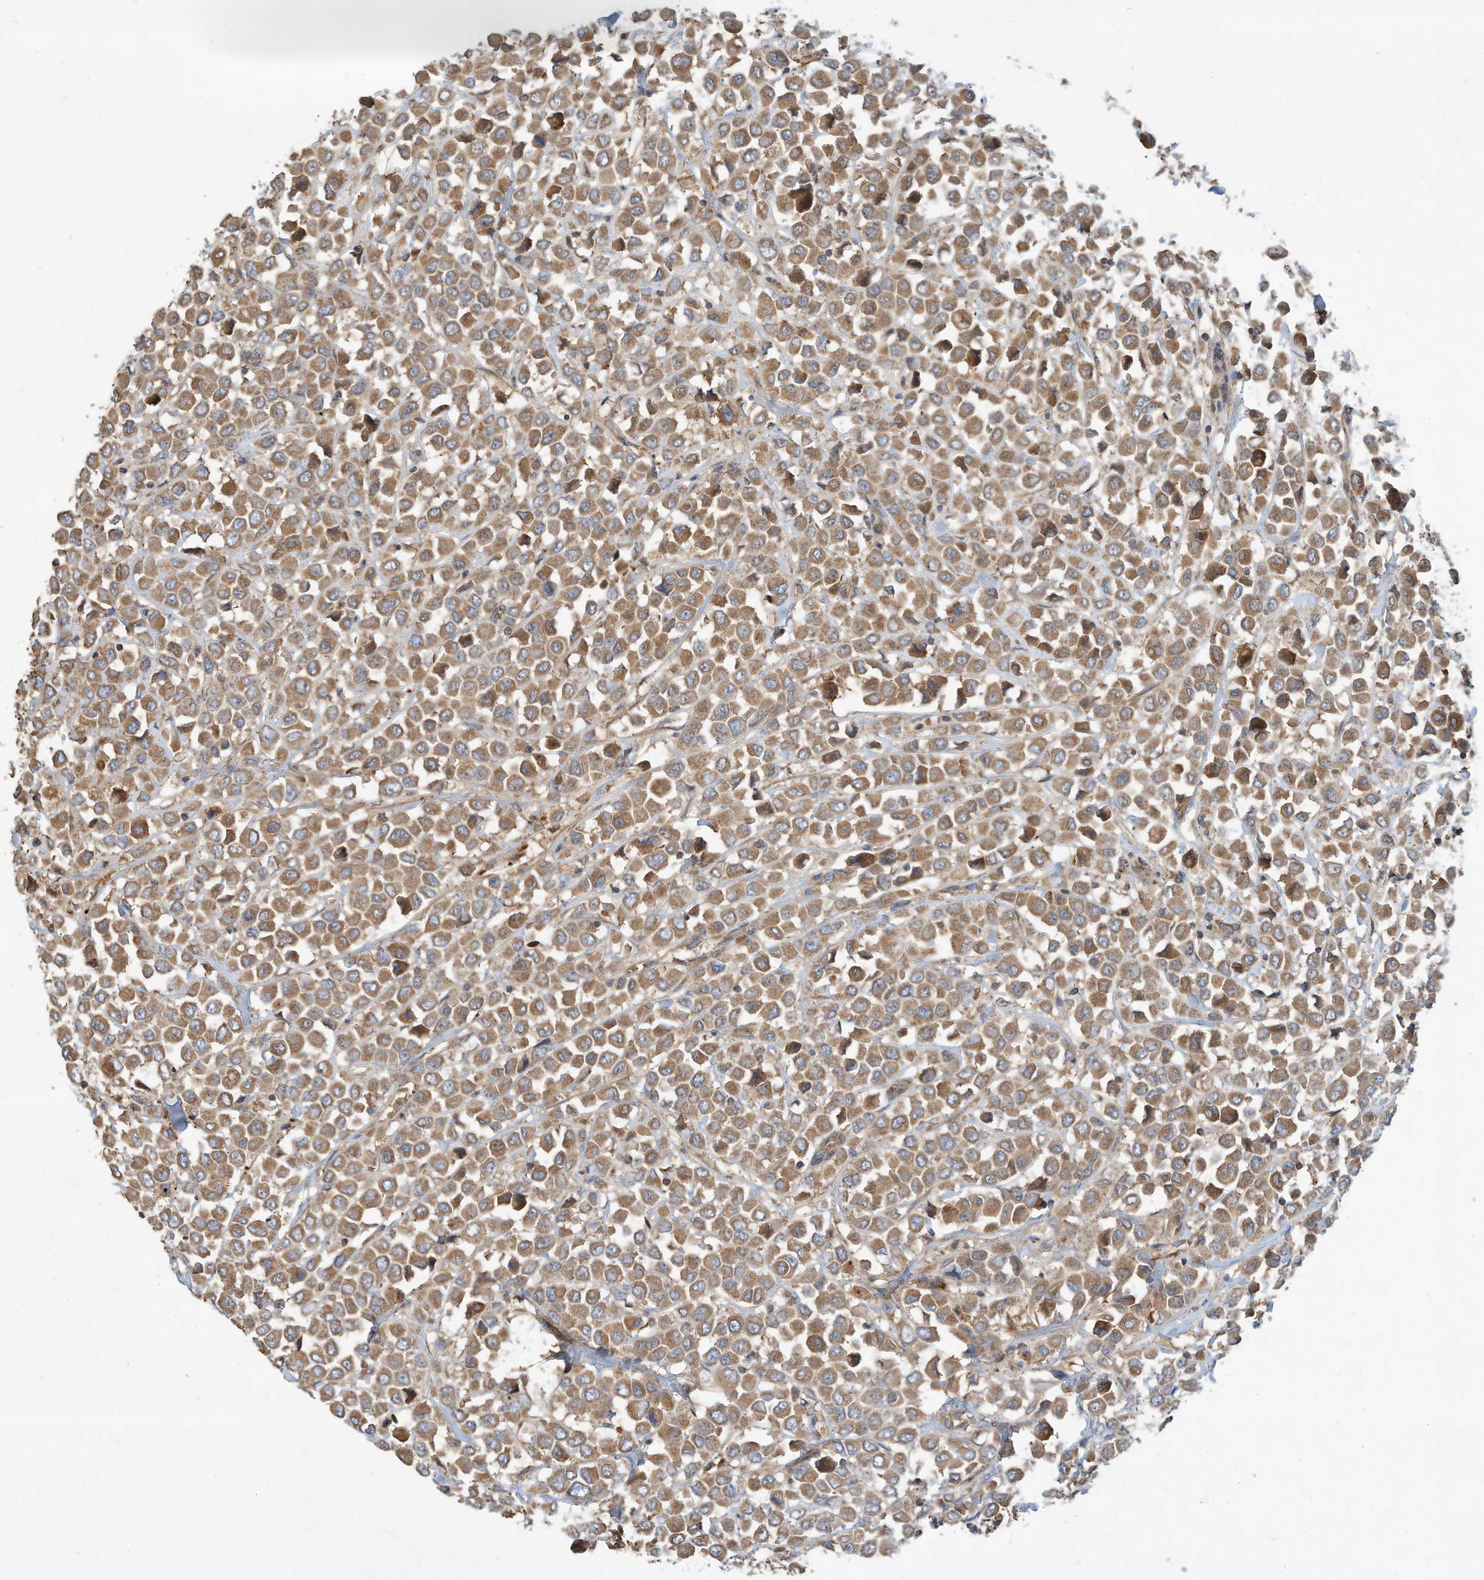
{"staining": {"intensity": "moderate", "quantity": ">75%", "location": "cytoplasmic/membranous"}, "tissue": "breast cancer", "cell_type": "Tumor cells", "image_type": "cancer", "snomed": [{"axis": "morphology", "description": "Duct carcinoma"}, {"axis": "topography", "description": "Breast"}], "caption": "The micrograph exhibits staining of breast cancer (invasive ductal carcinoma), revealing moderate cytoplasmic/membranous protein staining (brown color) within tumor cells.", "gene": "CPAMD8", "patient": {"sex": "female", "age": 61}}